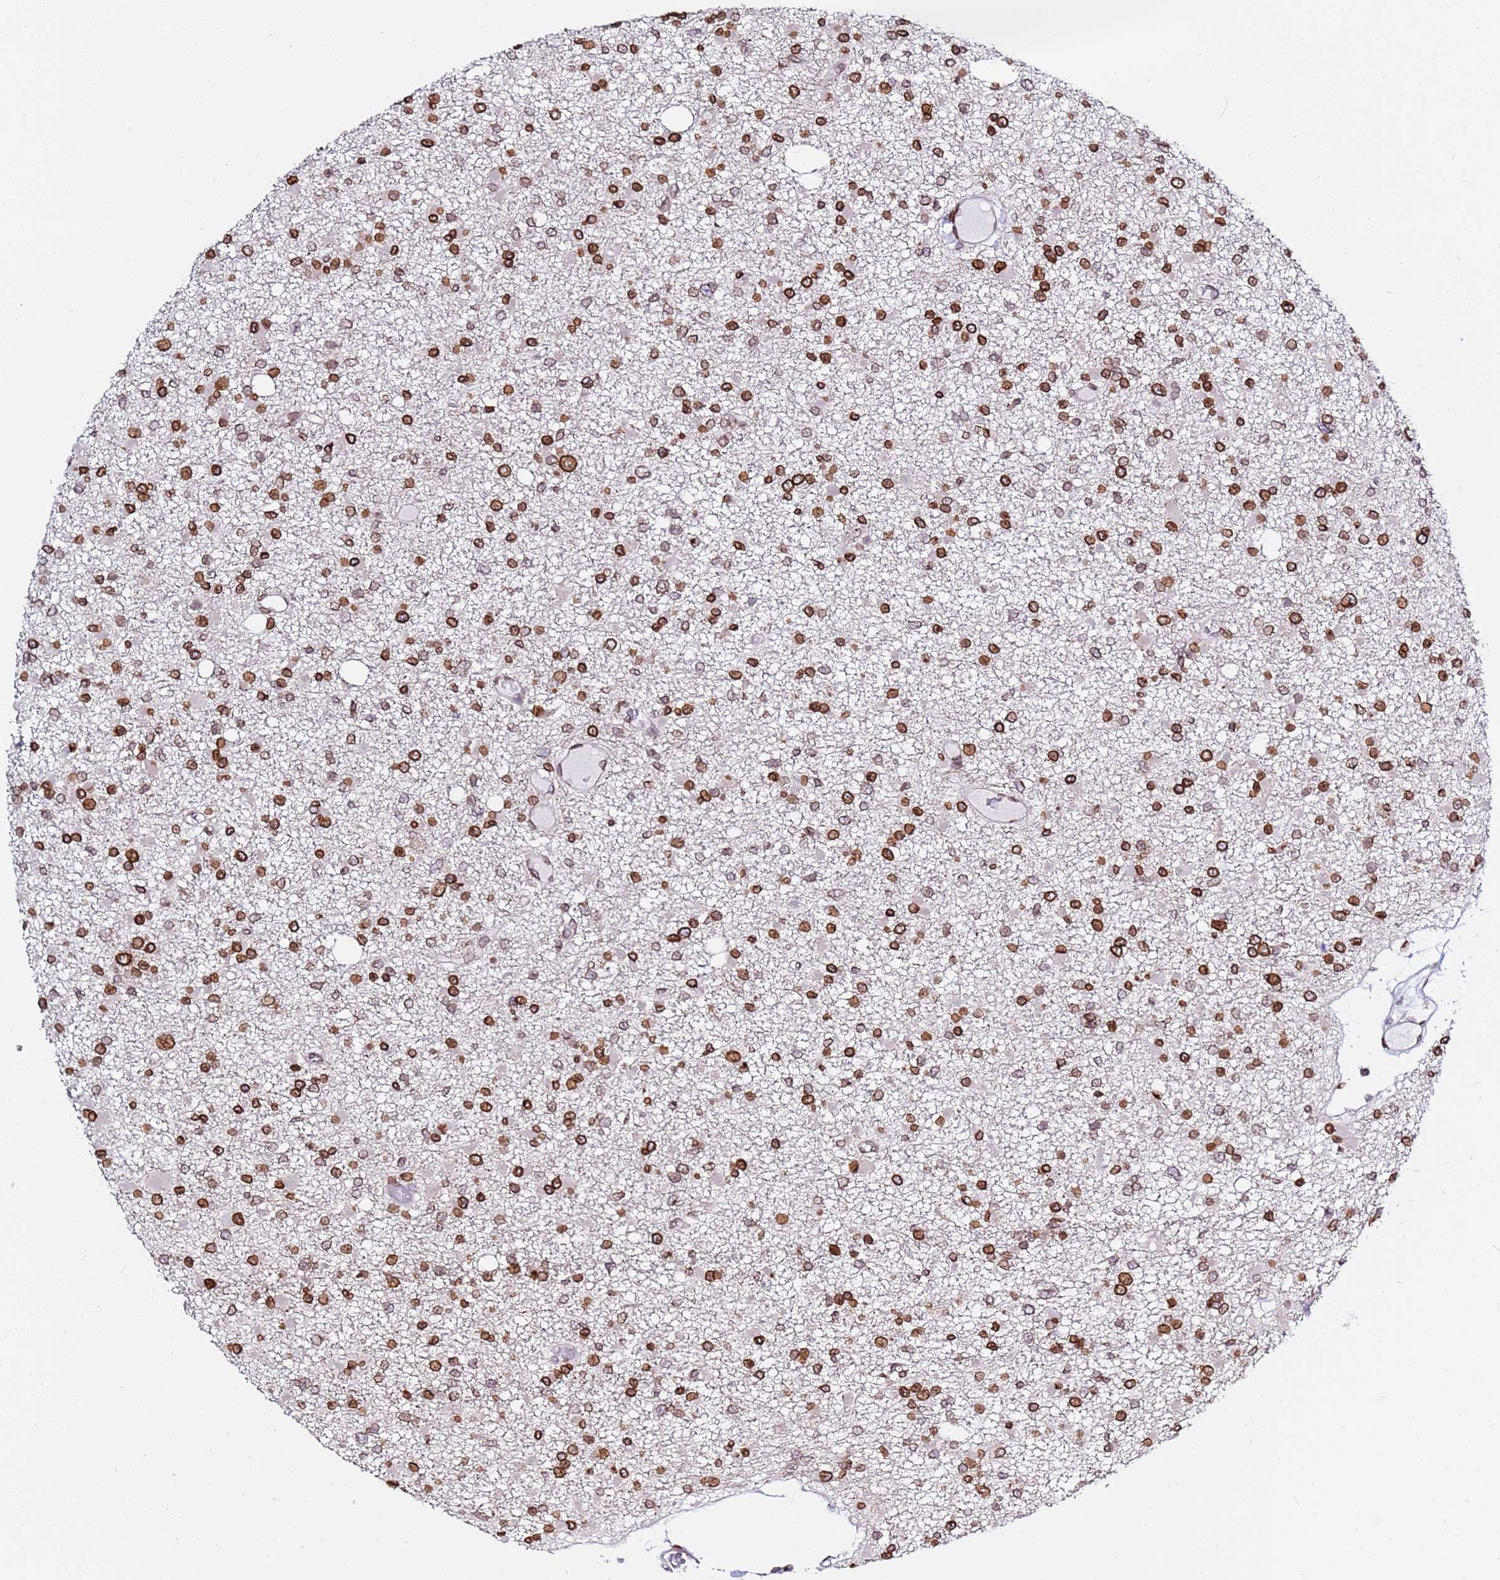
{"staining": {"intensity": "moderate", "quantity": ">75%", "location": "cytoplasmic/membranous,nuclear"}, "tissue": "glioma", "cell_type": "Tumor cells", "image_type": "cancer", "snomed": [{"axis": "morphology", "description": "Glioma, malignant, Low grade"}, {"axis": "topography", "description": "Brain"}], "caption": "Immunohistochemistry (DAB) staining of glioma demonstrates moderate cytoplasmic/membranous and nuclear protein positivity in about >75% of tumor cells.", "gene": "TOR1AIP1", "patient": {"sex": "female", "age": 22}}